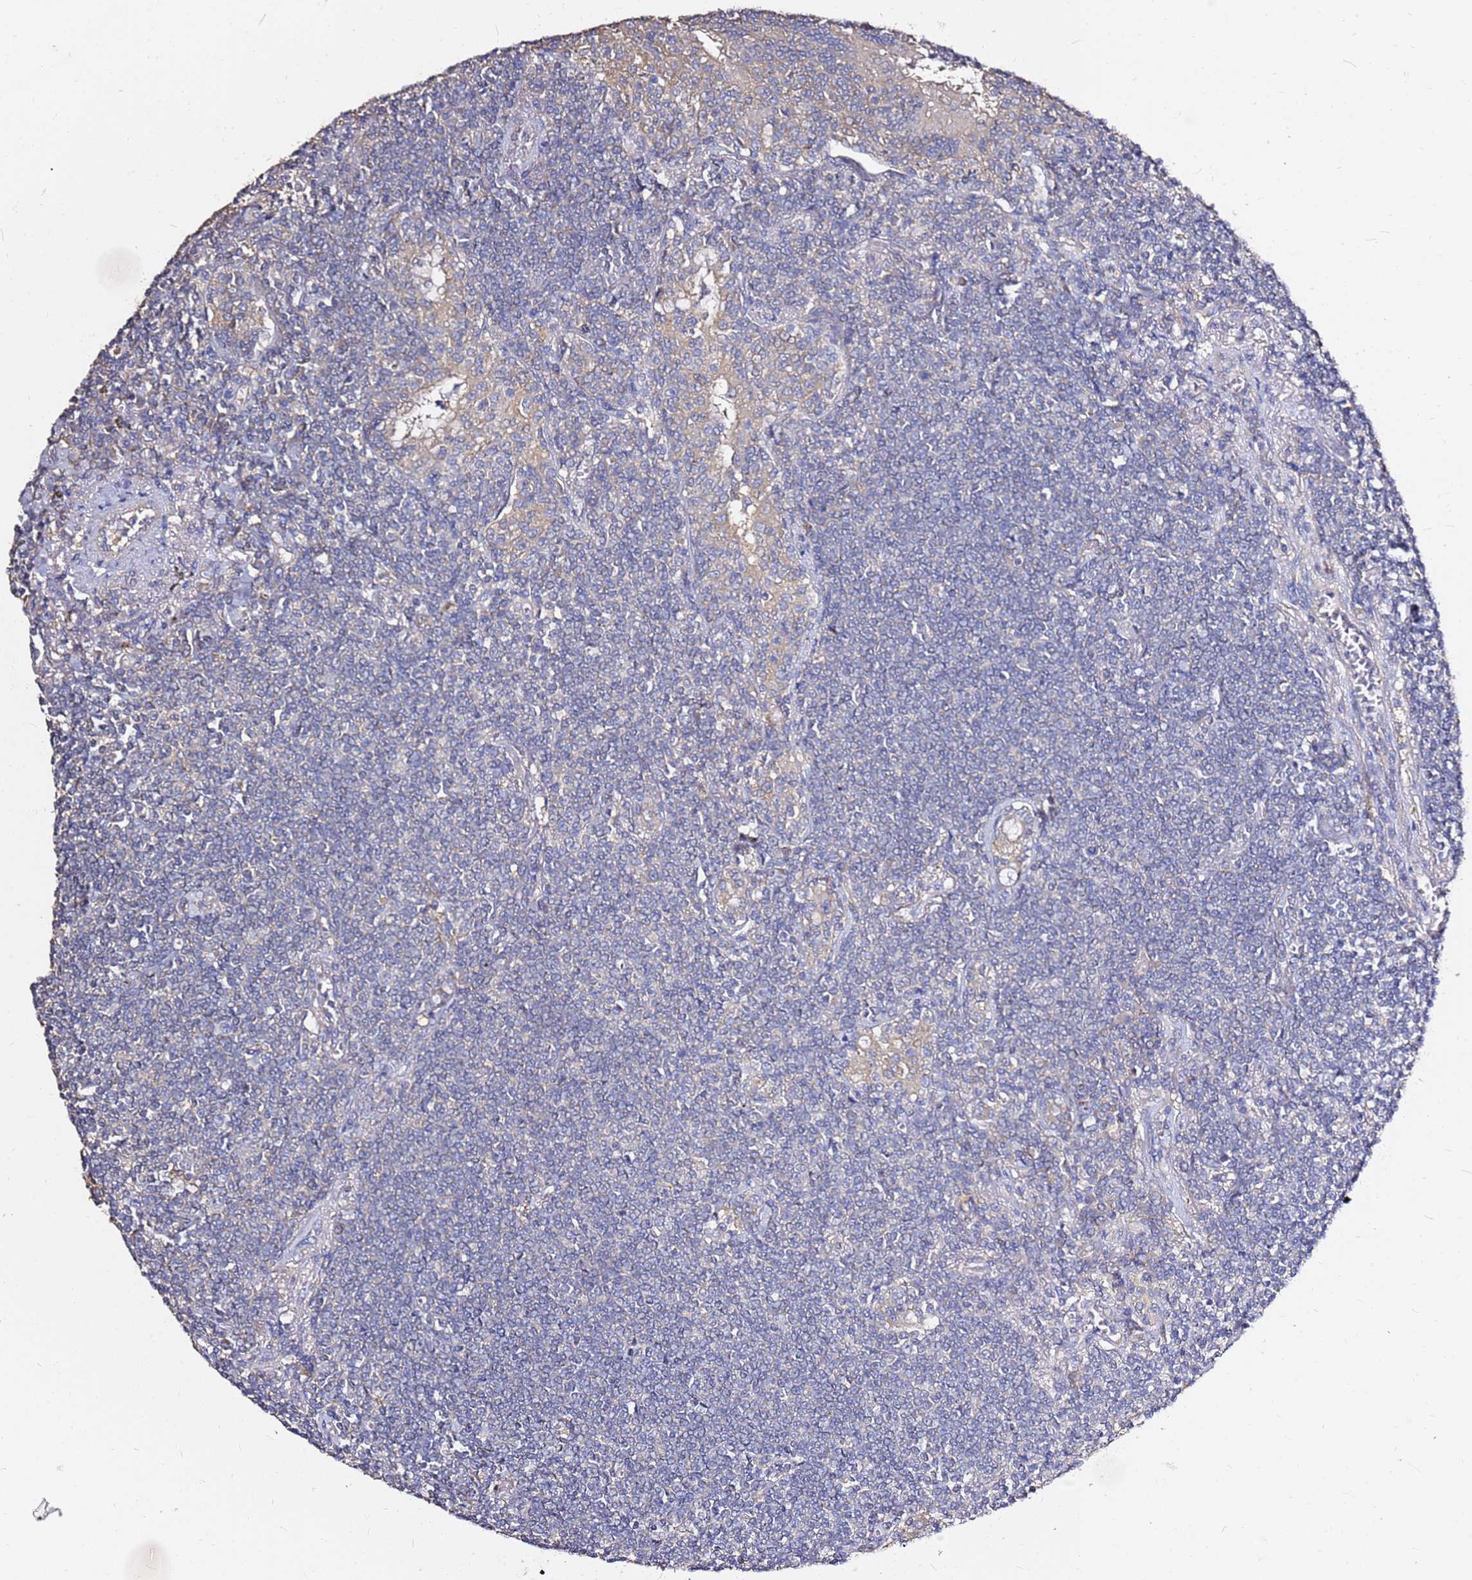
{"staining": {"intensity": "negative", "quantity": "none", "location": "none"}, "tissue": "lymphoma", "cell_type": "Tumor cells", "image_type": "cancer", "snomed": [{"axis": "morphology", "description": "Malignant lymphoma, non-Hodgkin's type, Low grade"}, {"axis": "topography", "description": "Lung"}], "caption": "IHC of human low-grade malignant lymphoma, non-Hodgkin's type shows no expression in tumor cells.", "gene": "EXD3", "patient": {"sex": "female", "age": 71}}